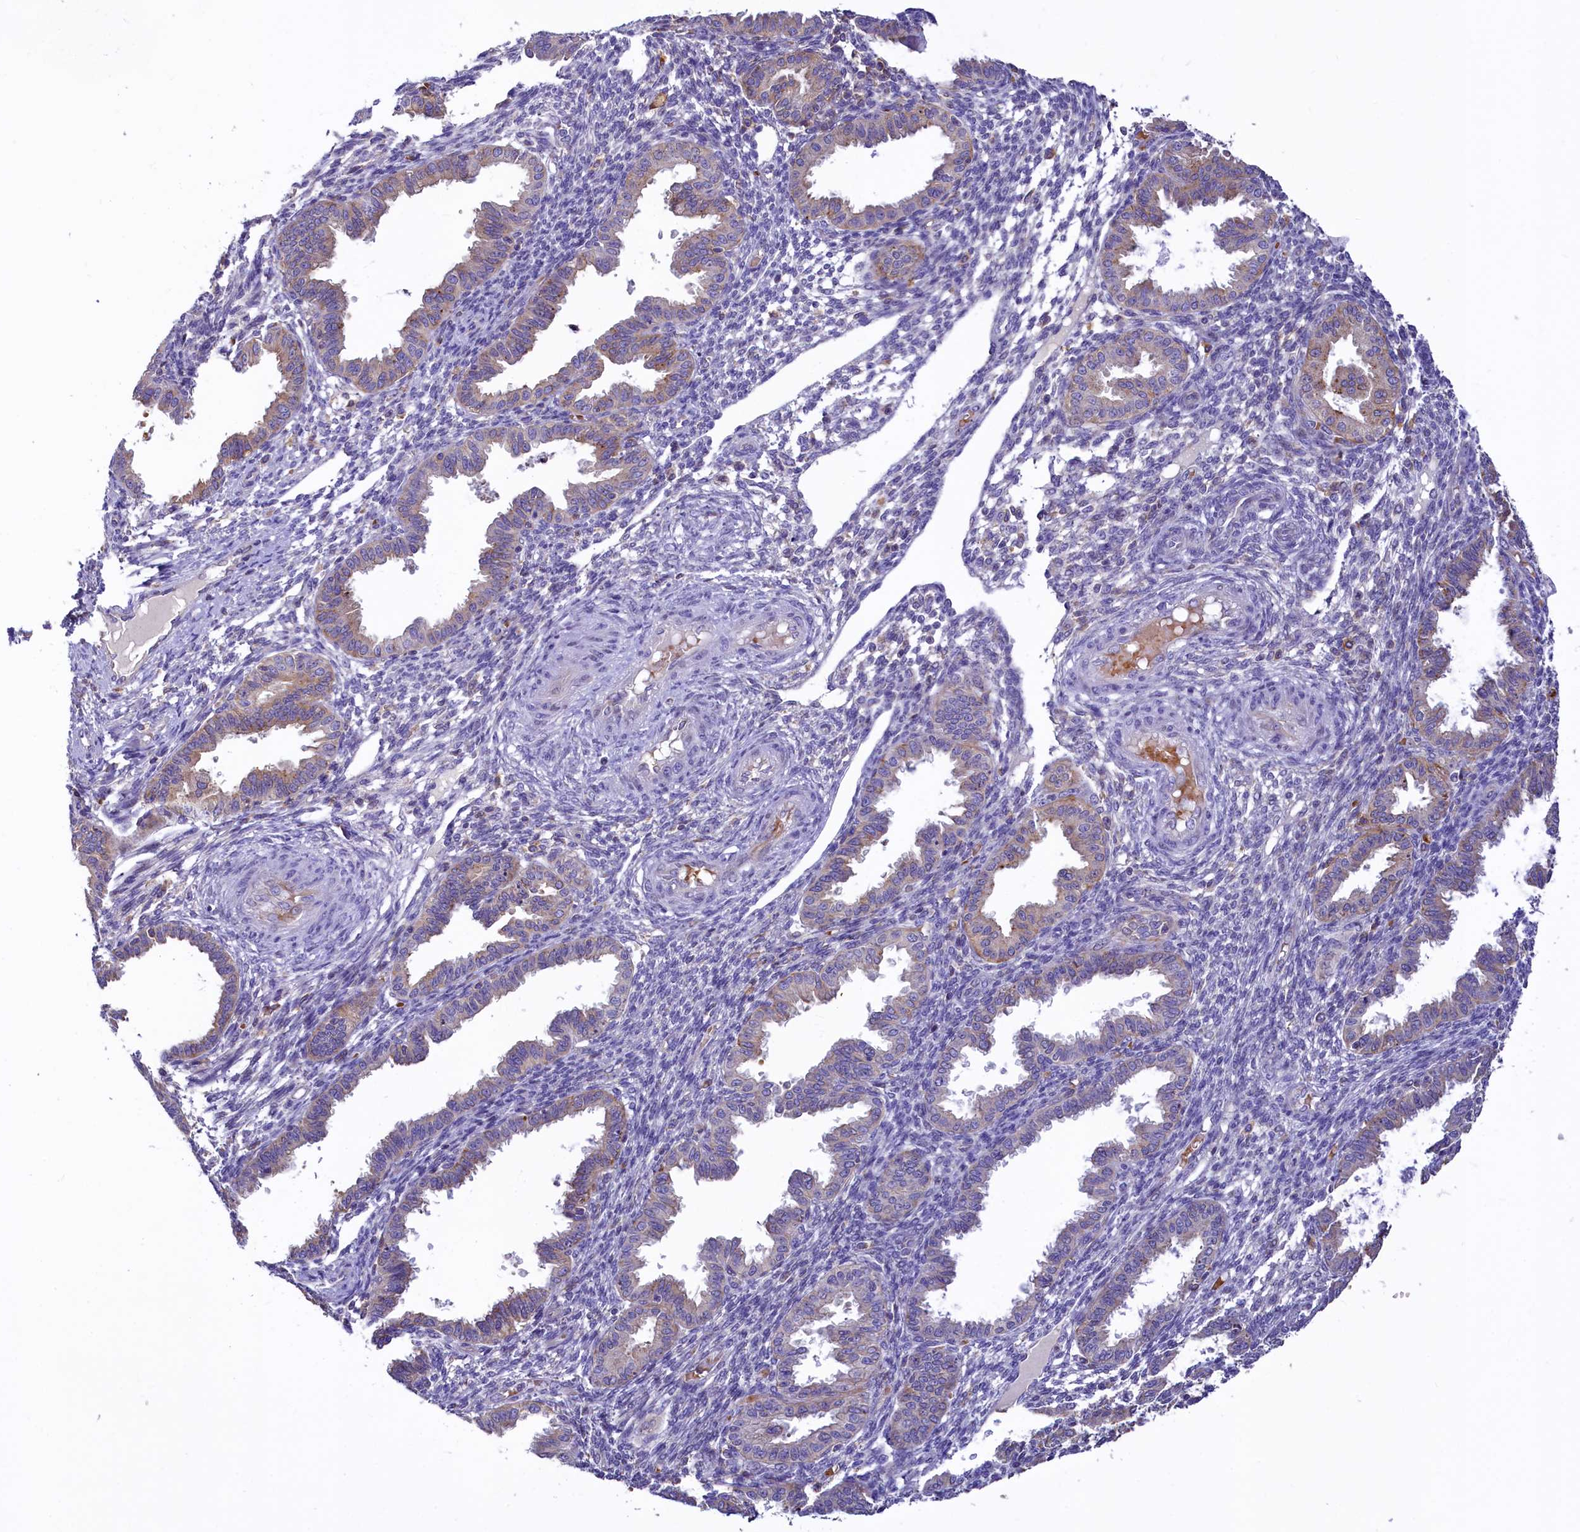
{"staining": {"intensity": "negative", "quantity": "none", "location": "none"}, "tissue": "endometrium", "cell_type": "Cells in endometrial stroma", "image_type": "normal", "snomed": [{"axis": "morphology", "description": "Normal tissue, NOS"}, {"axis": "topography", "description": "Endometrium"}], "caption": "DAB immunohistochemical staining of unremarkable human endometrium displays no significant positivity in cells in endometrial stroma. Nuclei are stained in blue.", "gene": "HPS6", "patient": {"sex": "female", "age": 33}}